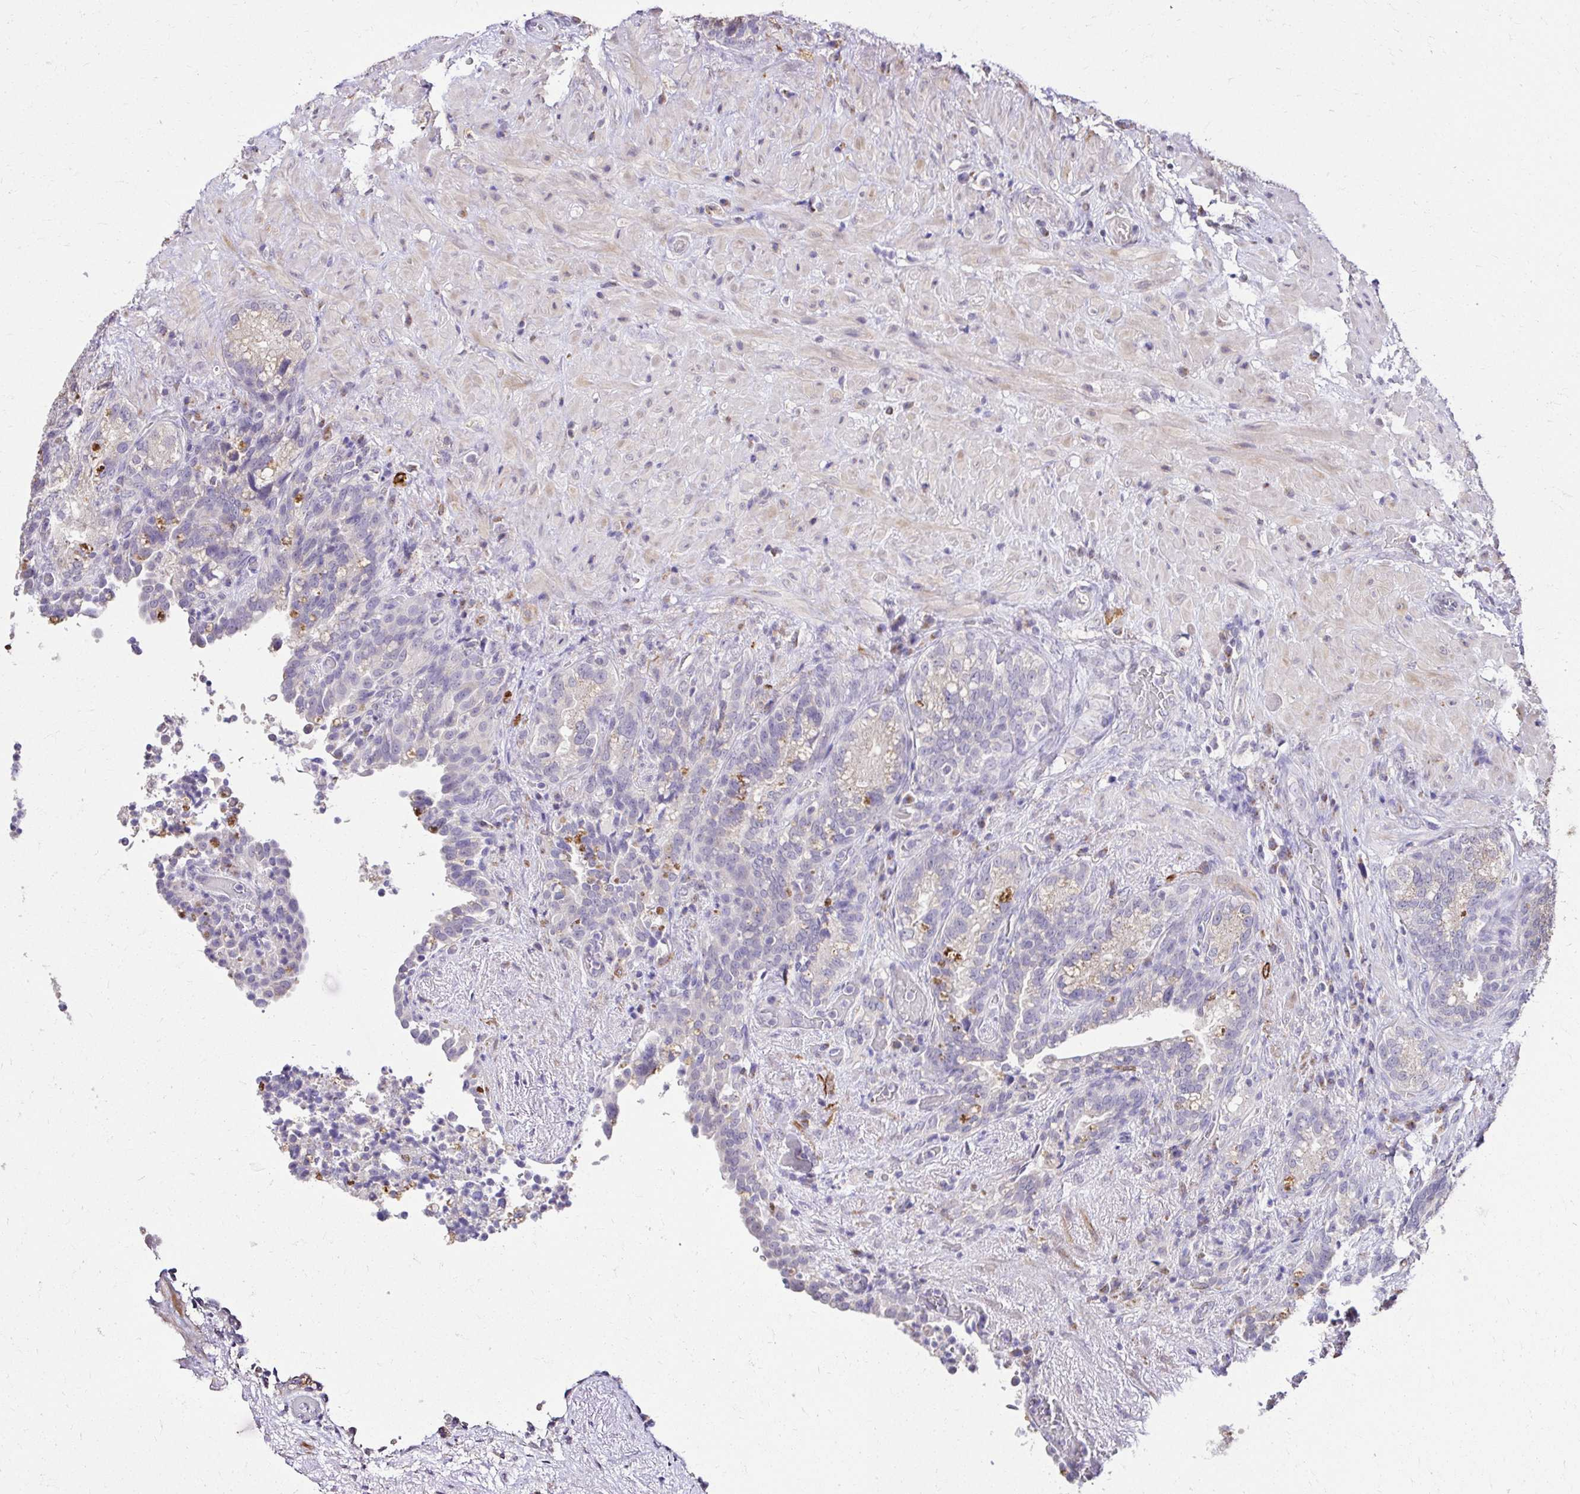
{"staining": {"intensity": "weak", "quantity": "<25%", "location": "cytoplasmic/membranous"}, "tissue": "seminal vesicle", "cell_type": "Glandular cells", "image_type": "normal", "snomed": [{"axis": "morphology", "description": "Normal tissue, NOS"}, {"axis": "topography", "description": "Seminal veicle"}], "caption": "This image is of normal seminal vesicle stained with immunohistochemistry to label a protein in brown with the nuclei are counter-stained blue. There is no staining in glandular cells. (Stains: DAB IHC with hematoxylin counter stain, Microscopy: brightfield microscopy at high magnification).", "gene": "KIAA1210", "patient": {"sex": "male", "age": 68}}